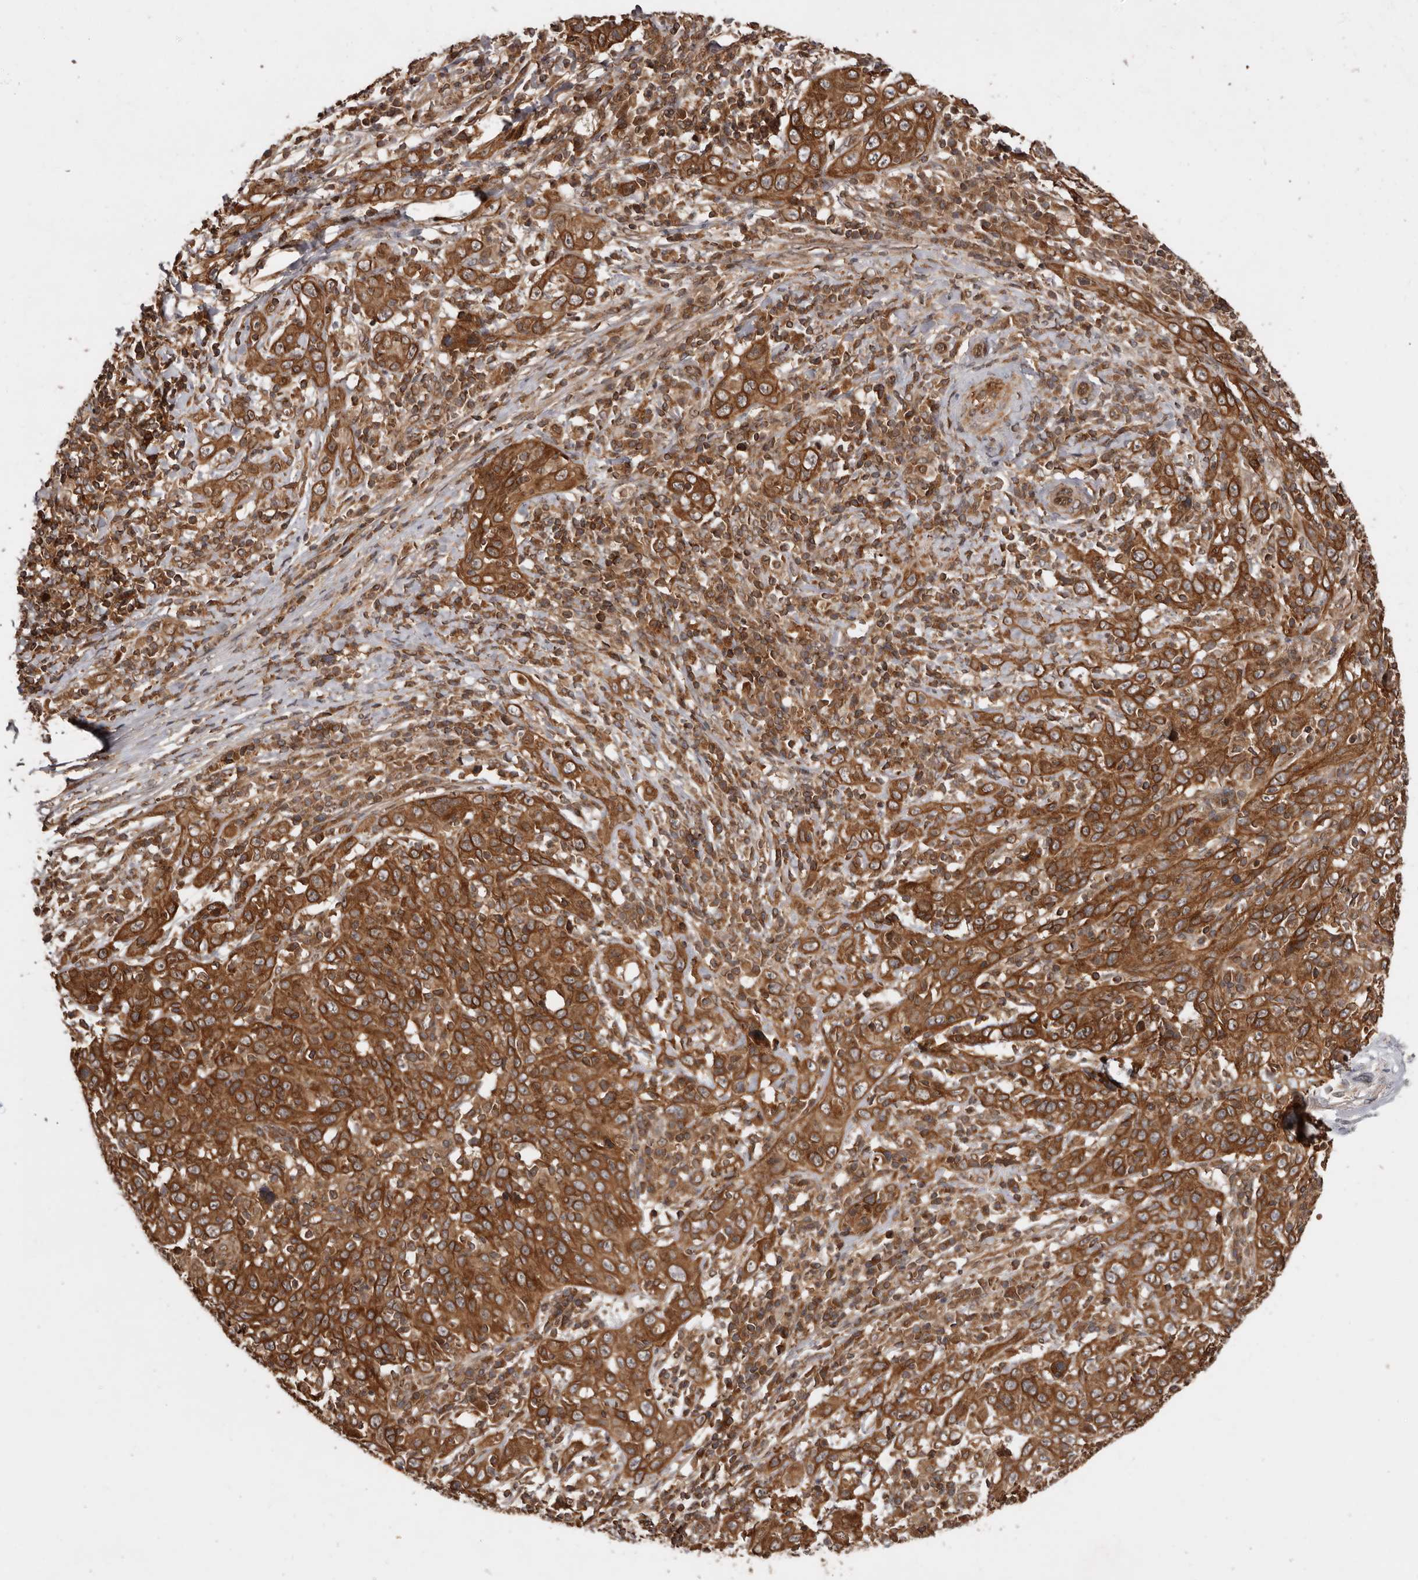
{"staining": {"intensity": "moderate", "quantity": ">75%", "location": "cytoplasmic/membranous,nuclear"}, "tissue": "cervical cancer", "cell_type": "Tumor cells", "image_type": "cancer", "snomed": [{"axis": "morphology", "description": "Squamous cell carcinoma, NOS"}, {"axis": "topography", "description": "Cervix"}], "caption": "High-magnification brightfield microscopy of squamous cell carcinoma (cervical) stained with DAB (brown) and counterstained with hematoxylin (blue). tumor cells exhibit moderate cytoplasmic/membranous and nuclear expression is present in about>75% of cells. Ihc stains the protein in brown and the nuclei are stained blue.", "gene": "STK36", "patient": {"sex": "female", "age": 46}}